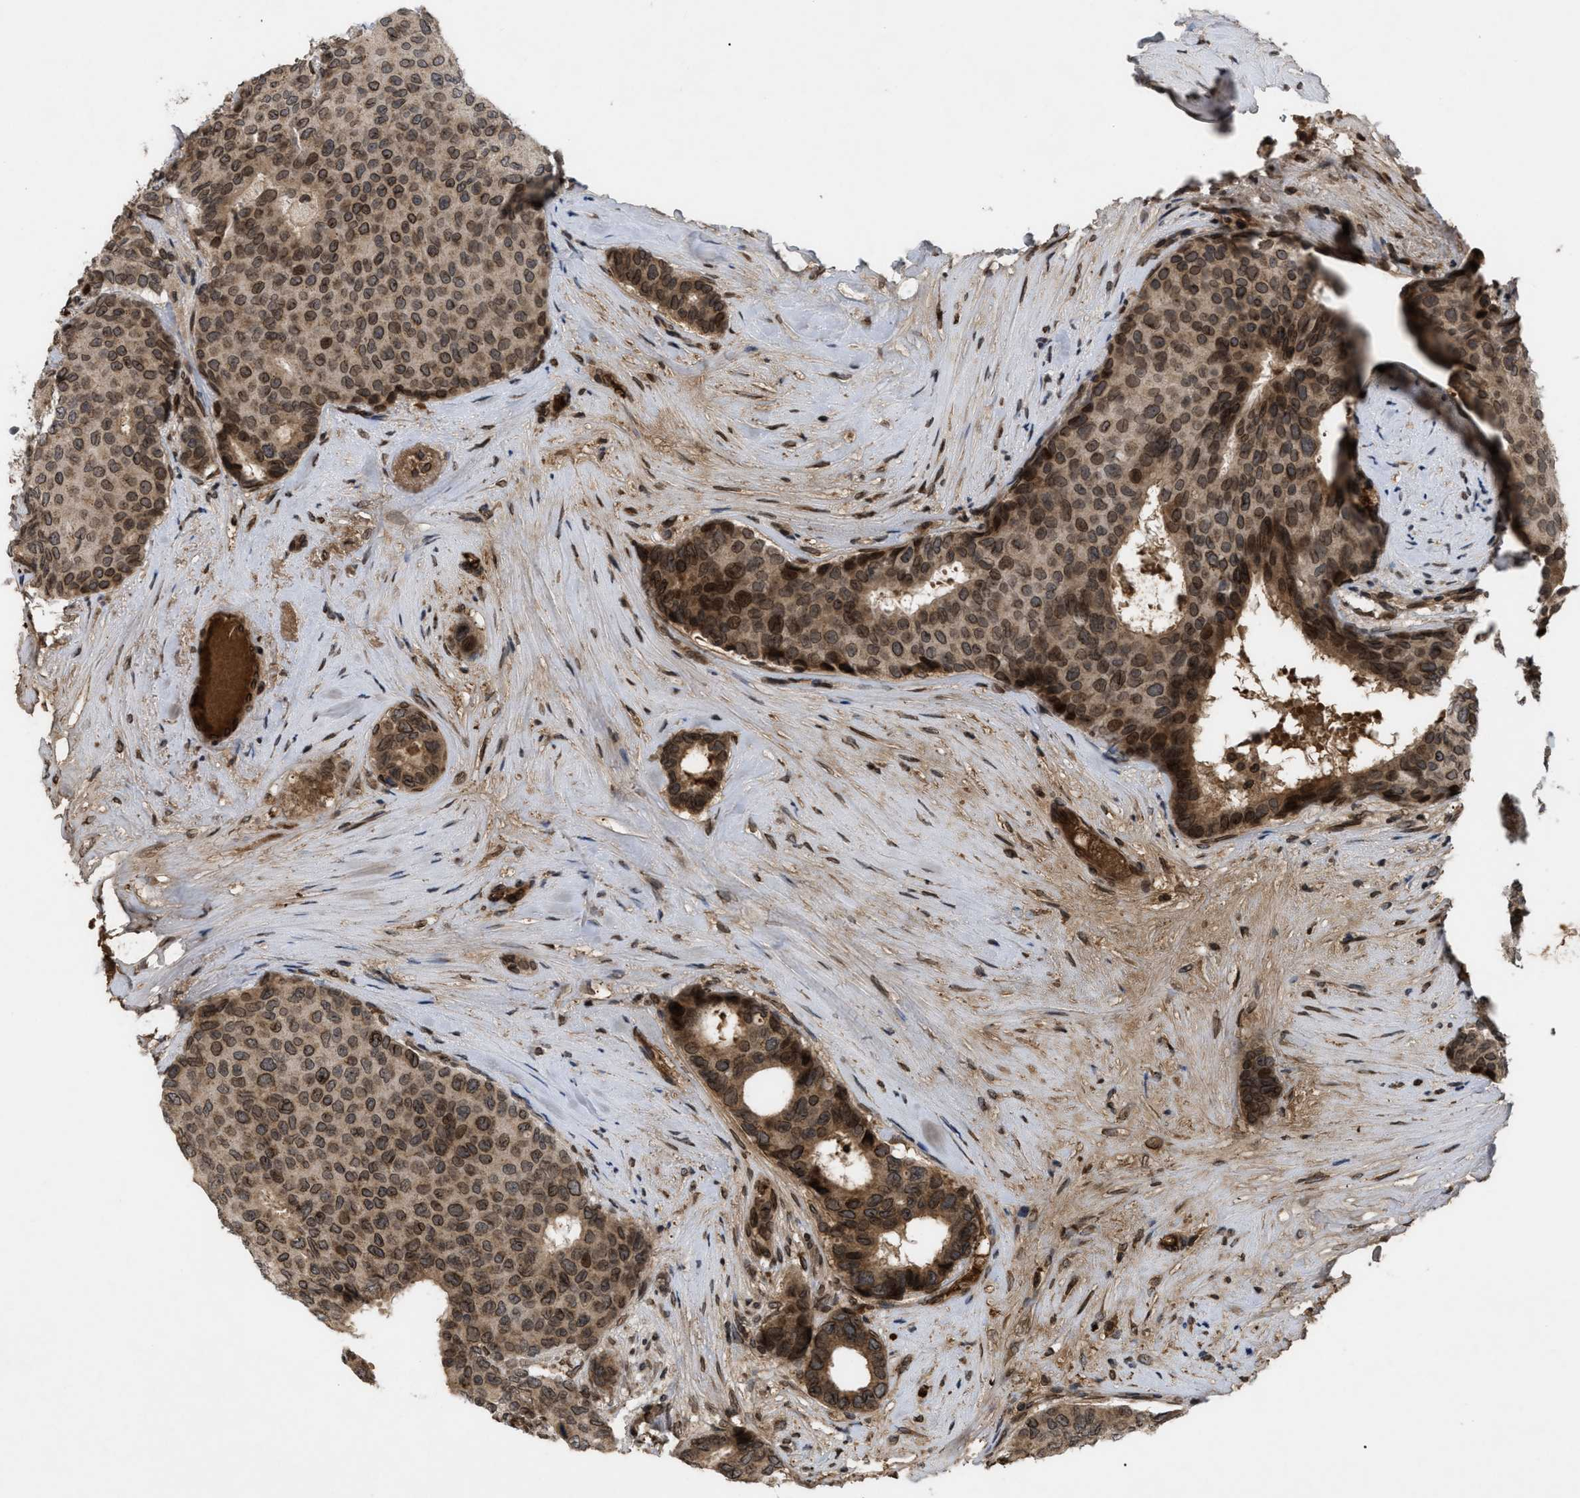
{"staining": {"intensity": "moderate", "quantity": ">75%", "location": "cytoplasmic/membranous,nuclear"}, "tissue": "breast cancer", "cell_type": "Tumor cells", "image_type": "cancer", "snomed": [{"axis": "morphology", "description": "Duct carcinoma"}, {"axis": "topography", "description": "Breast"}], "caption": "Tumor cells exhibit moderate cytoplasmic/membranous and nuclear expression in approximately >75% of cells in invasive ductal carcinoma (breast).", "gene": "CRY1", "patient": {"sex": "female", "age": 75}}